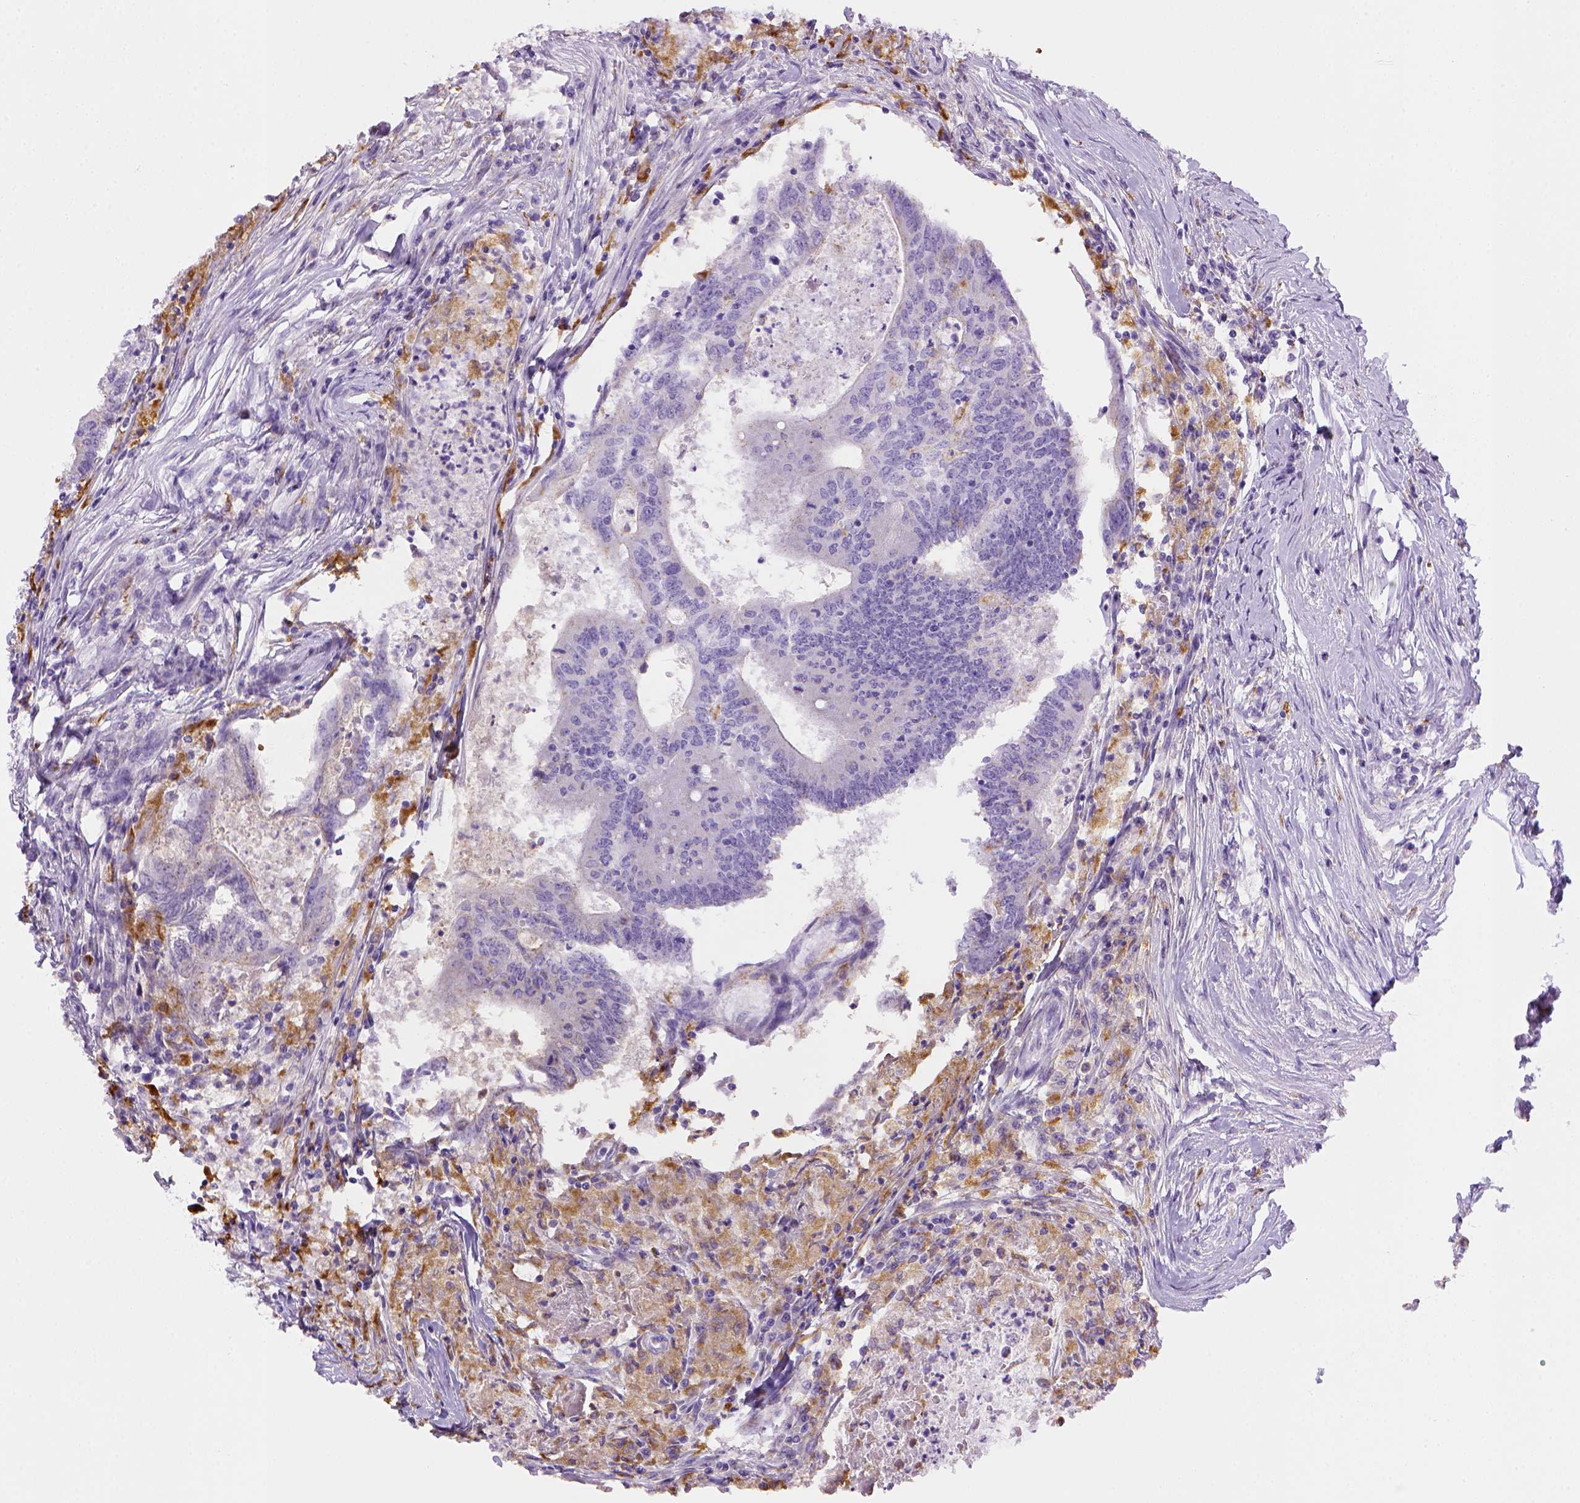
{"staining": {"intensity": "negative", "quantity": "none", "location": "none"}, "tissue": "colorectal cancer", "cell_type": "Tumor cells", "image_type": "cancer", "snomed": [{"axis": "morphology", "description": "Adenocarcinoma, NOS"}, {"axis": "topography", "description": "Colon"}], "caption": "The micrograph shows no significant expression in tumor cells of colorectal cancer (adenocarcinoma).", "gene": "CD68", "patient": {"sex": "female", "age": 70}}